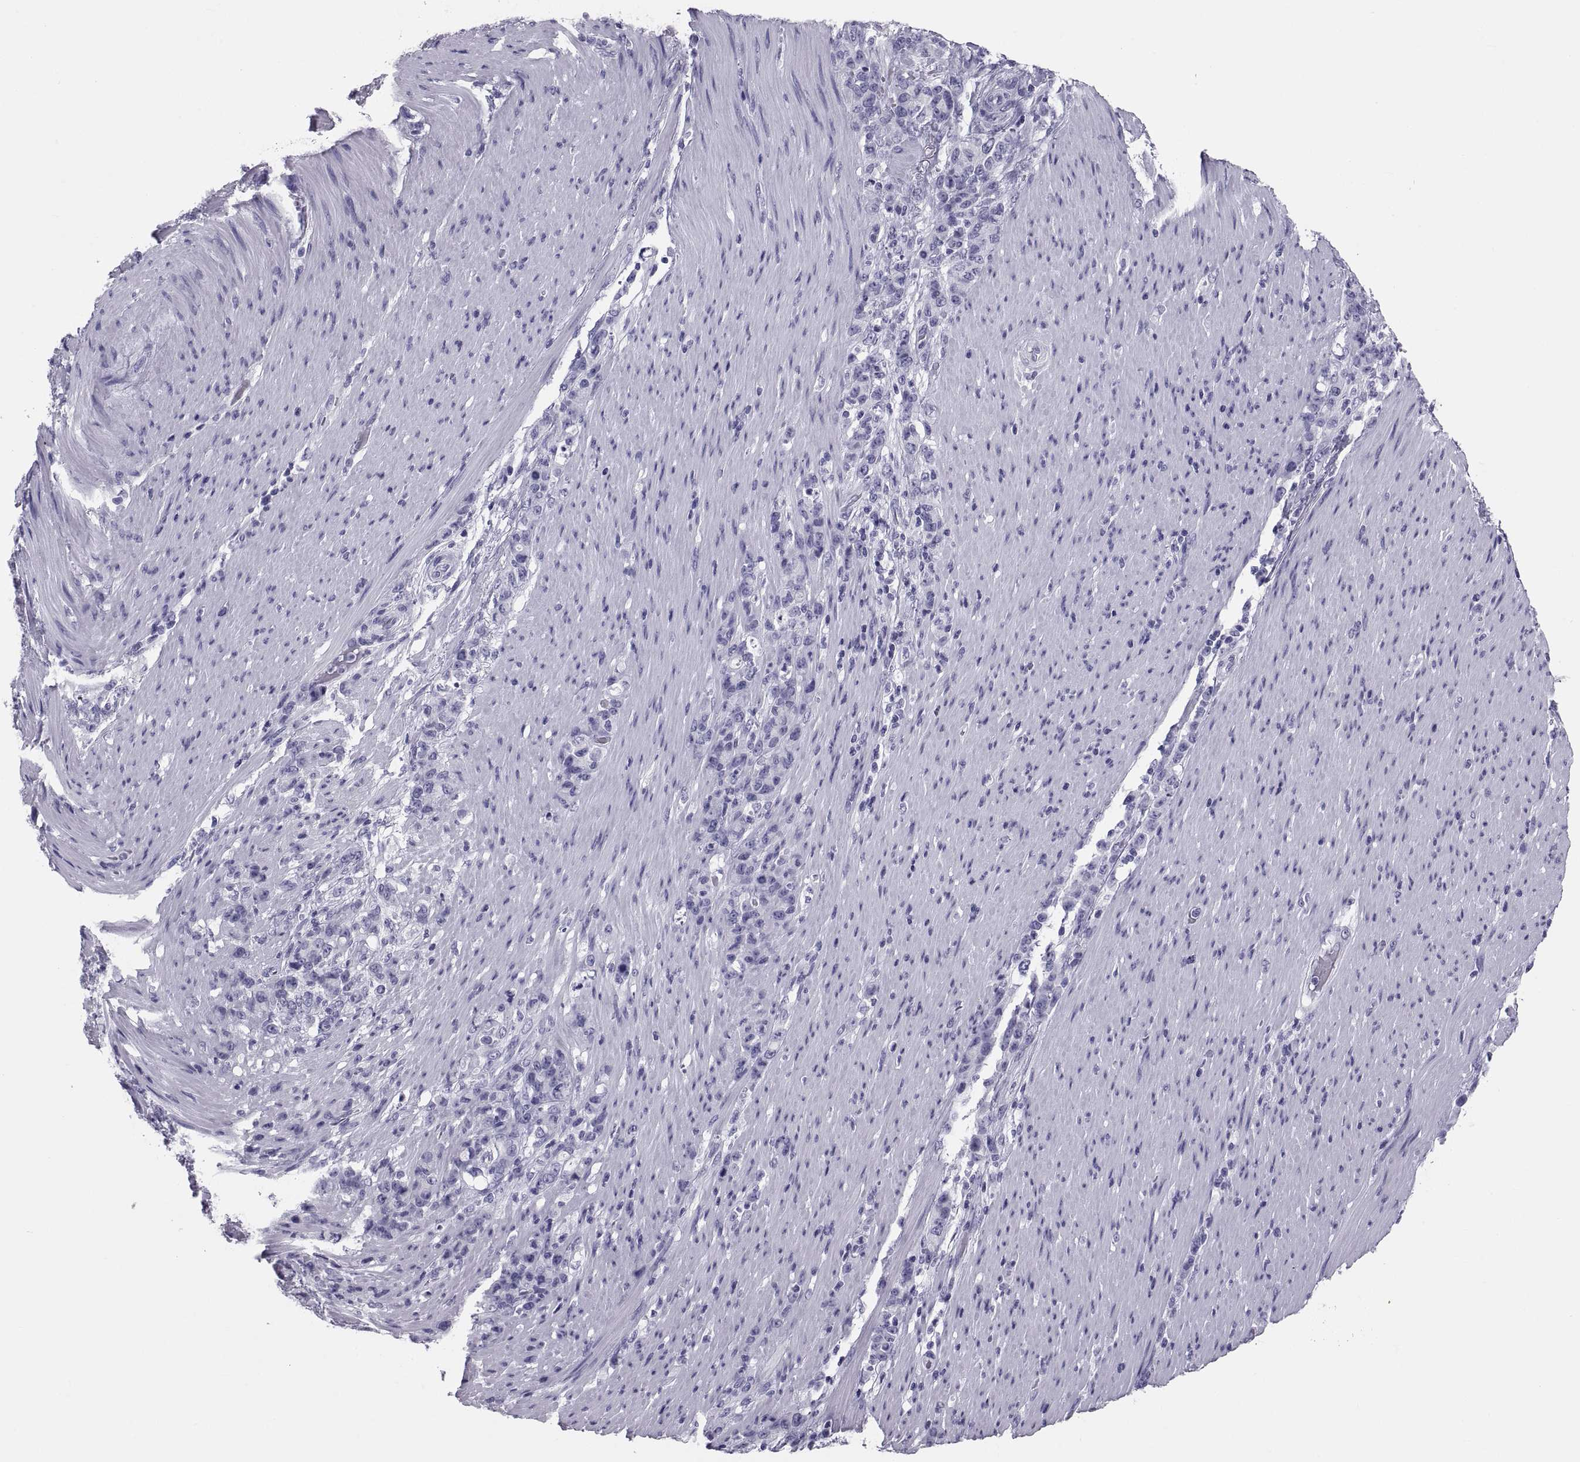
{"staining": {"intensity": "negative", "quantity": "none", "location": "none"}, "tissue": "stomach cancer", "cell_type": "Tumor cells", "image_type": "cancer", "snomed": [{"axis": "morphology", "description": "Adenocarcinoma, NOS"}, {"axis": "topography", "description": "Stomach"}], "caption": "Micrograph shows no significant protein expression in tumor cells of adenocarcinoma (stomach).", "gene": "CRISP1", "patient": {"sex": "female", "age": 79}}